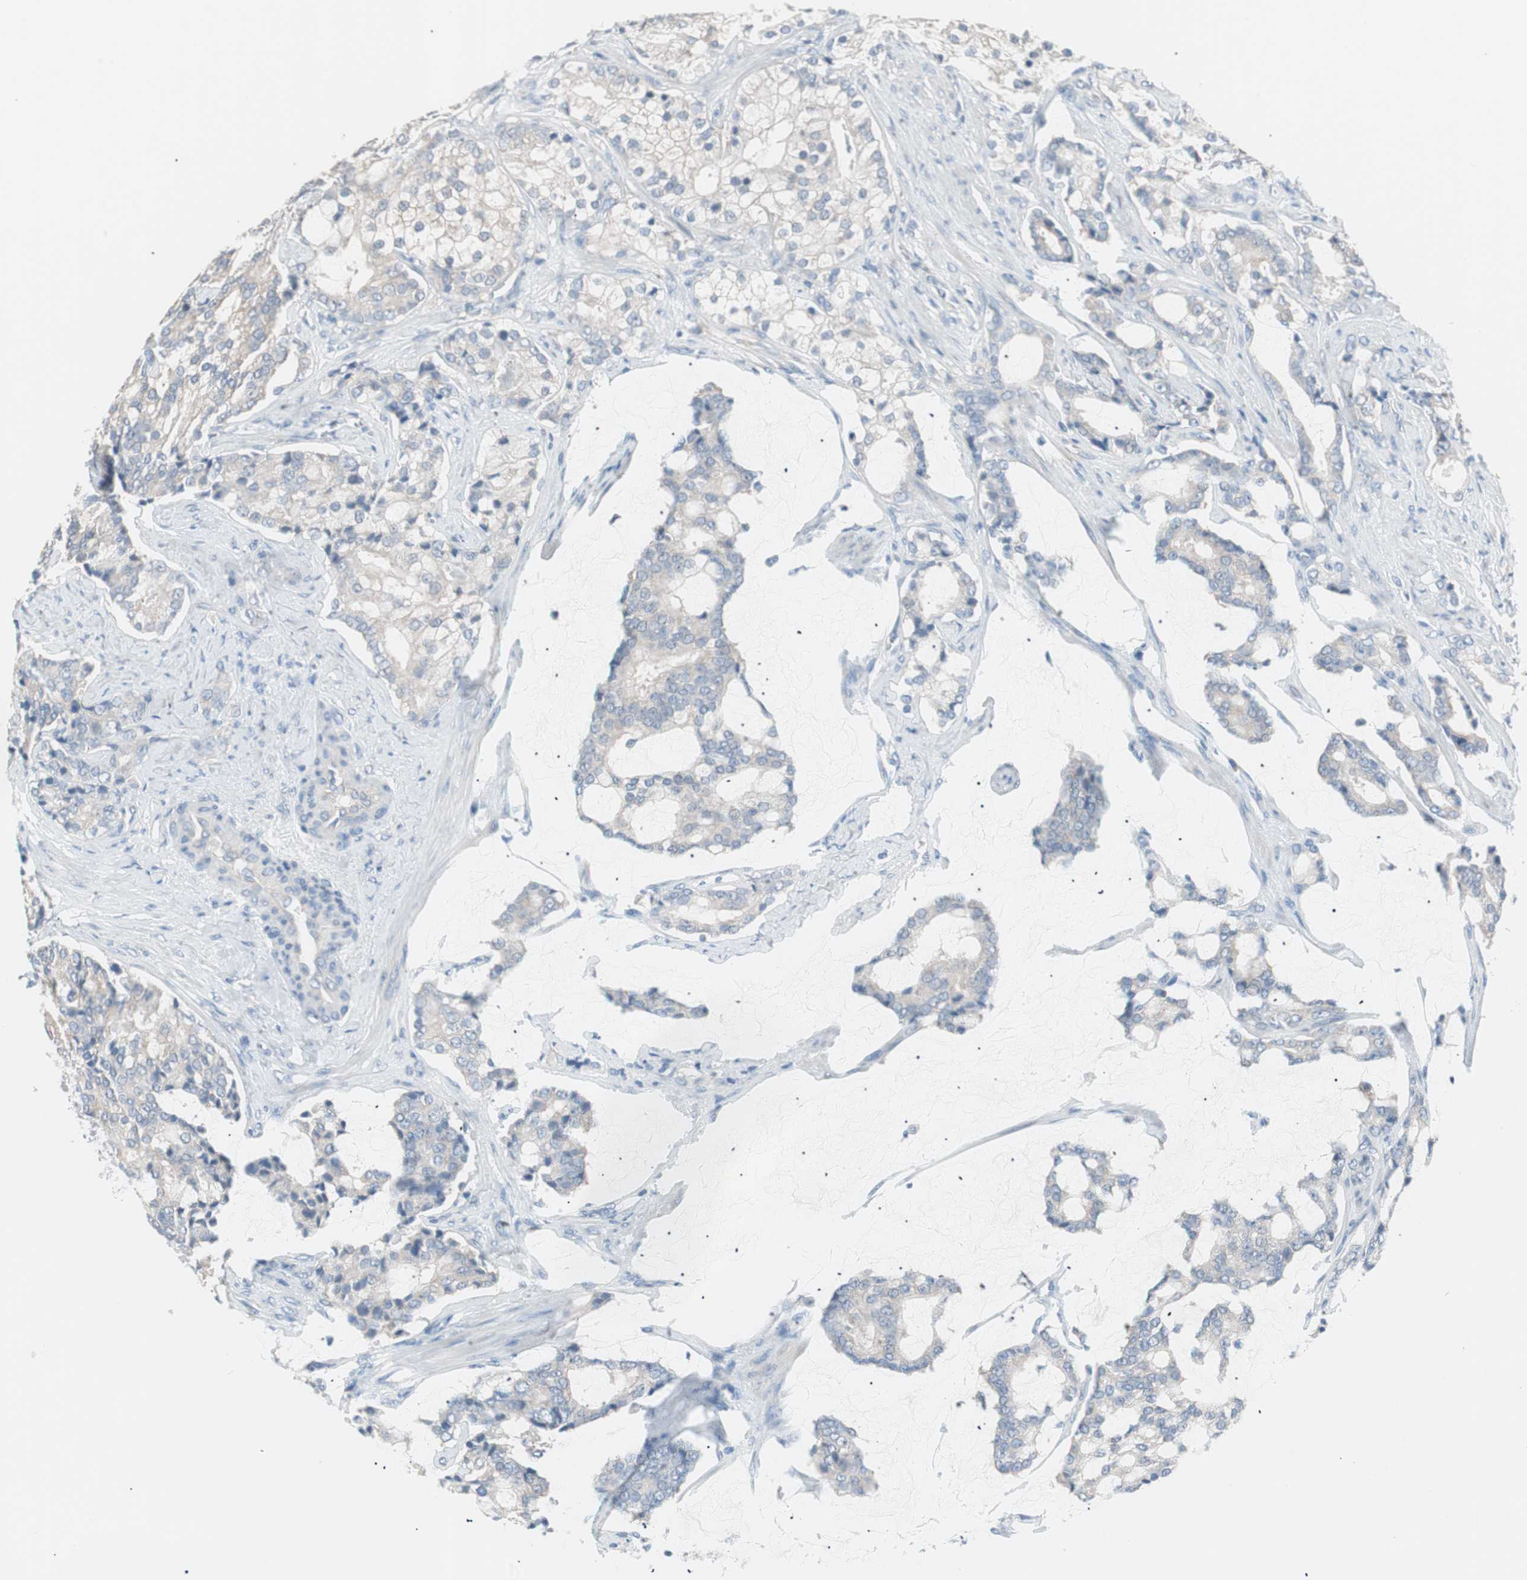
{"staining": {"intensity": "negative", "quantity": "none", "location": "none"}, "tissue": "prostate cancer", "cell_type": "Tumor cells", "image_type": "cancer", "snomed": [{"axis": "morphology", "description": "Adenocarcinoma, Low grade"}, {"axis": "topography", "description": "Prostate"}], "caption": "This is an IHC image of human prostate cancer (low-grade adenocarcinoma). There is no expression in tumor cells.", "gene": "VIL1", "patient": {"sex": "male", "age": 58}}